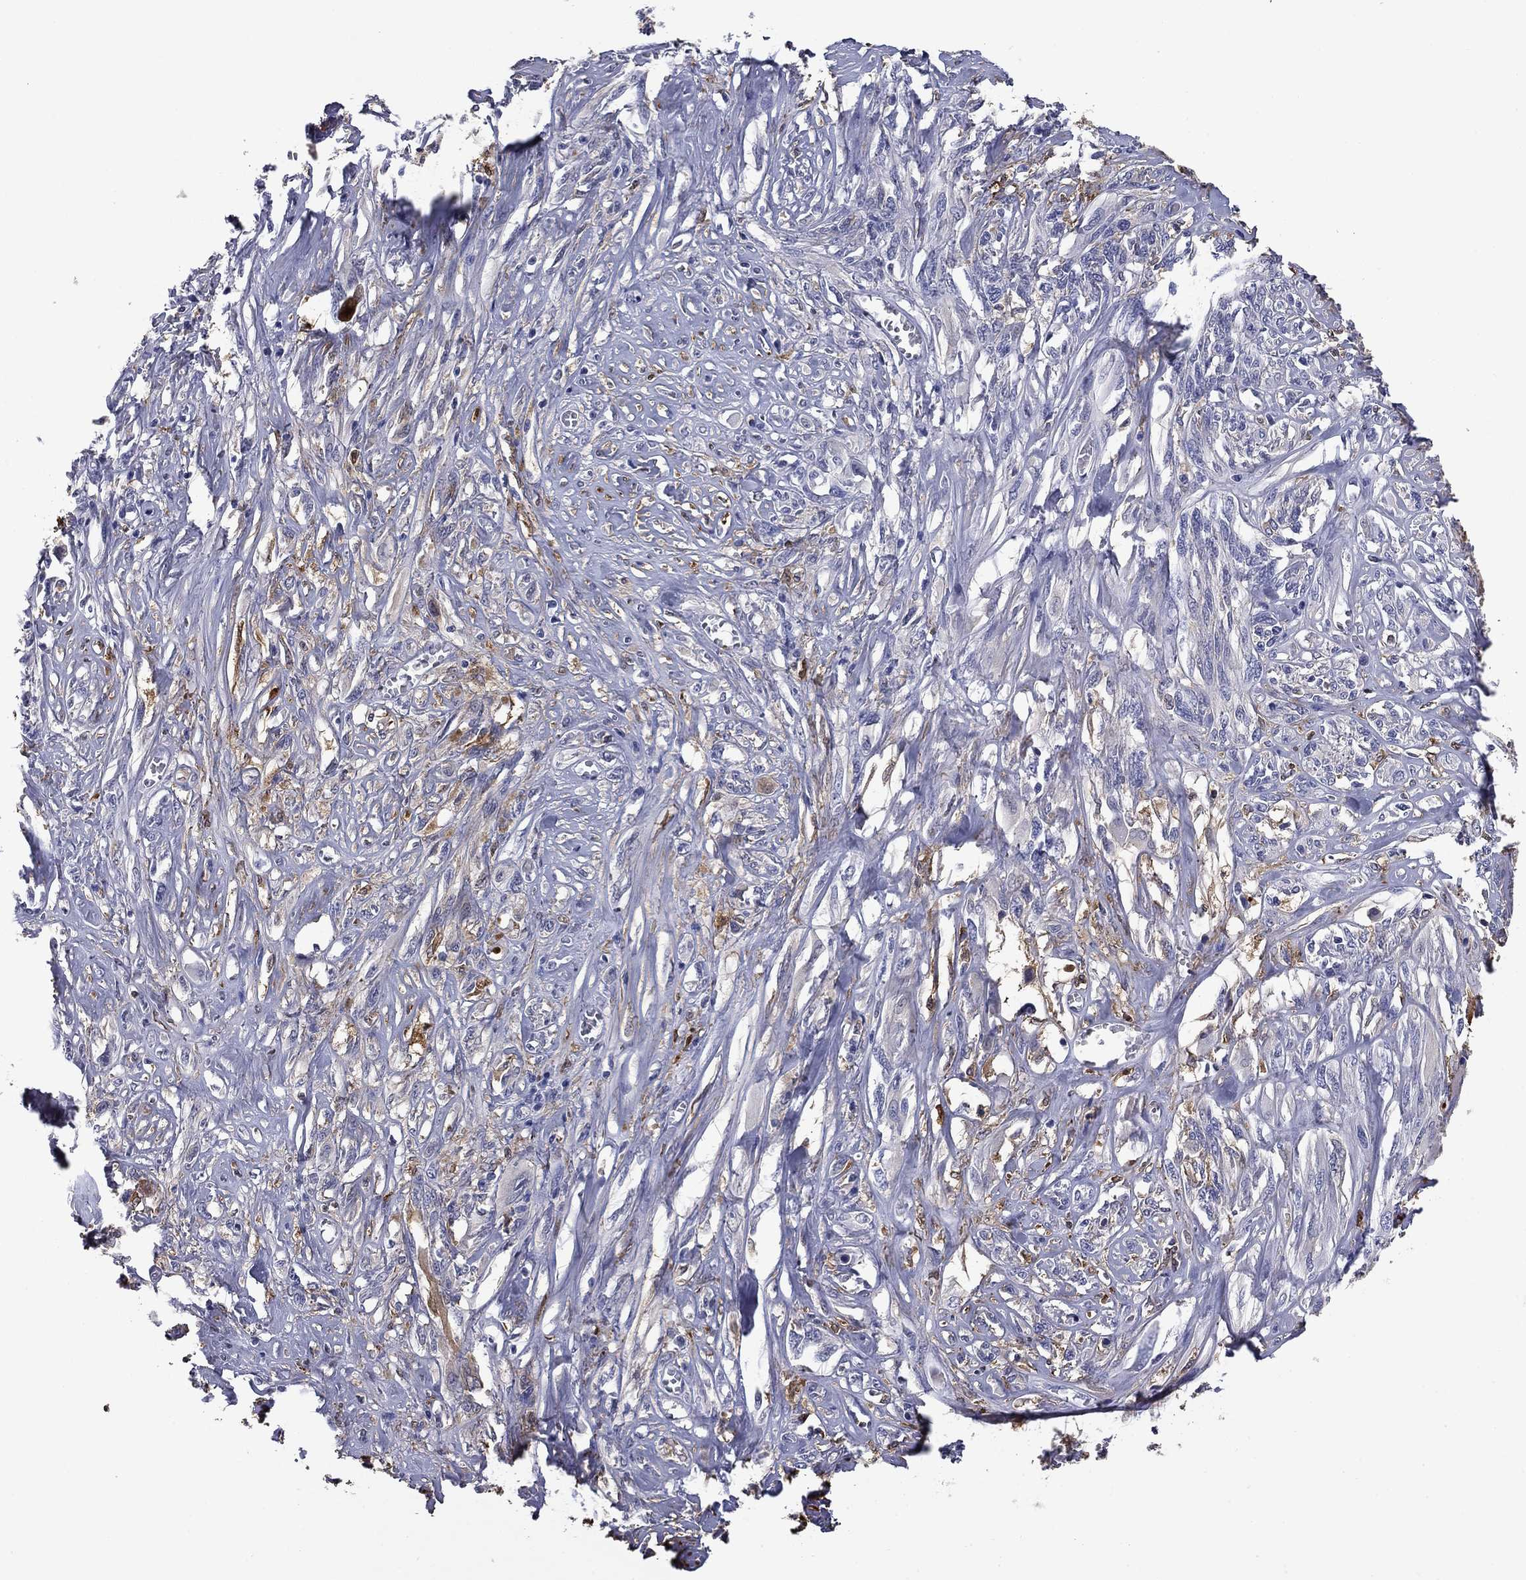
{"staining": {"intensity": "negative", "quantity": "none", "location": "none"}, "tissue": "melanoma", "cell_type": "Tumor cells", "image_type": "cancer", "snomed": [{"axis": "morphology", "description": "Malignant melanoma, NOS"}, {"axis": "topography", "description": "Skin"}], "caption": "The immunohistochemistry (IHC) photomicrograph has no significant staining in tumor cells of malignant melanoma tissue.", "gene": "BCL2L14", "patient": {"sex": "female", "age": 91}}